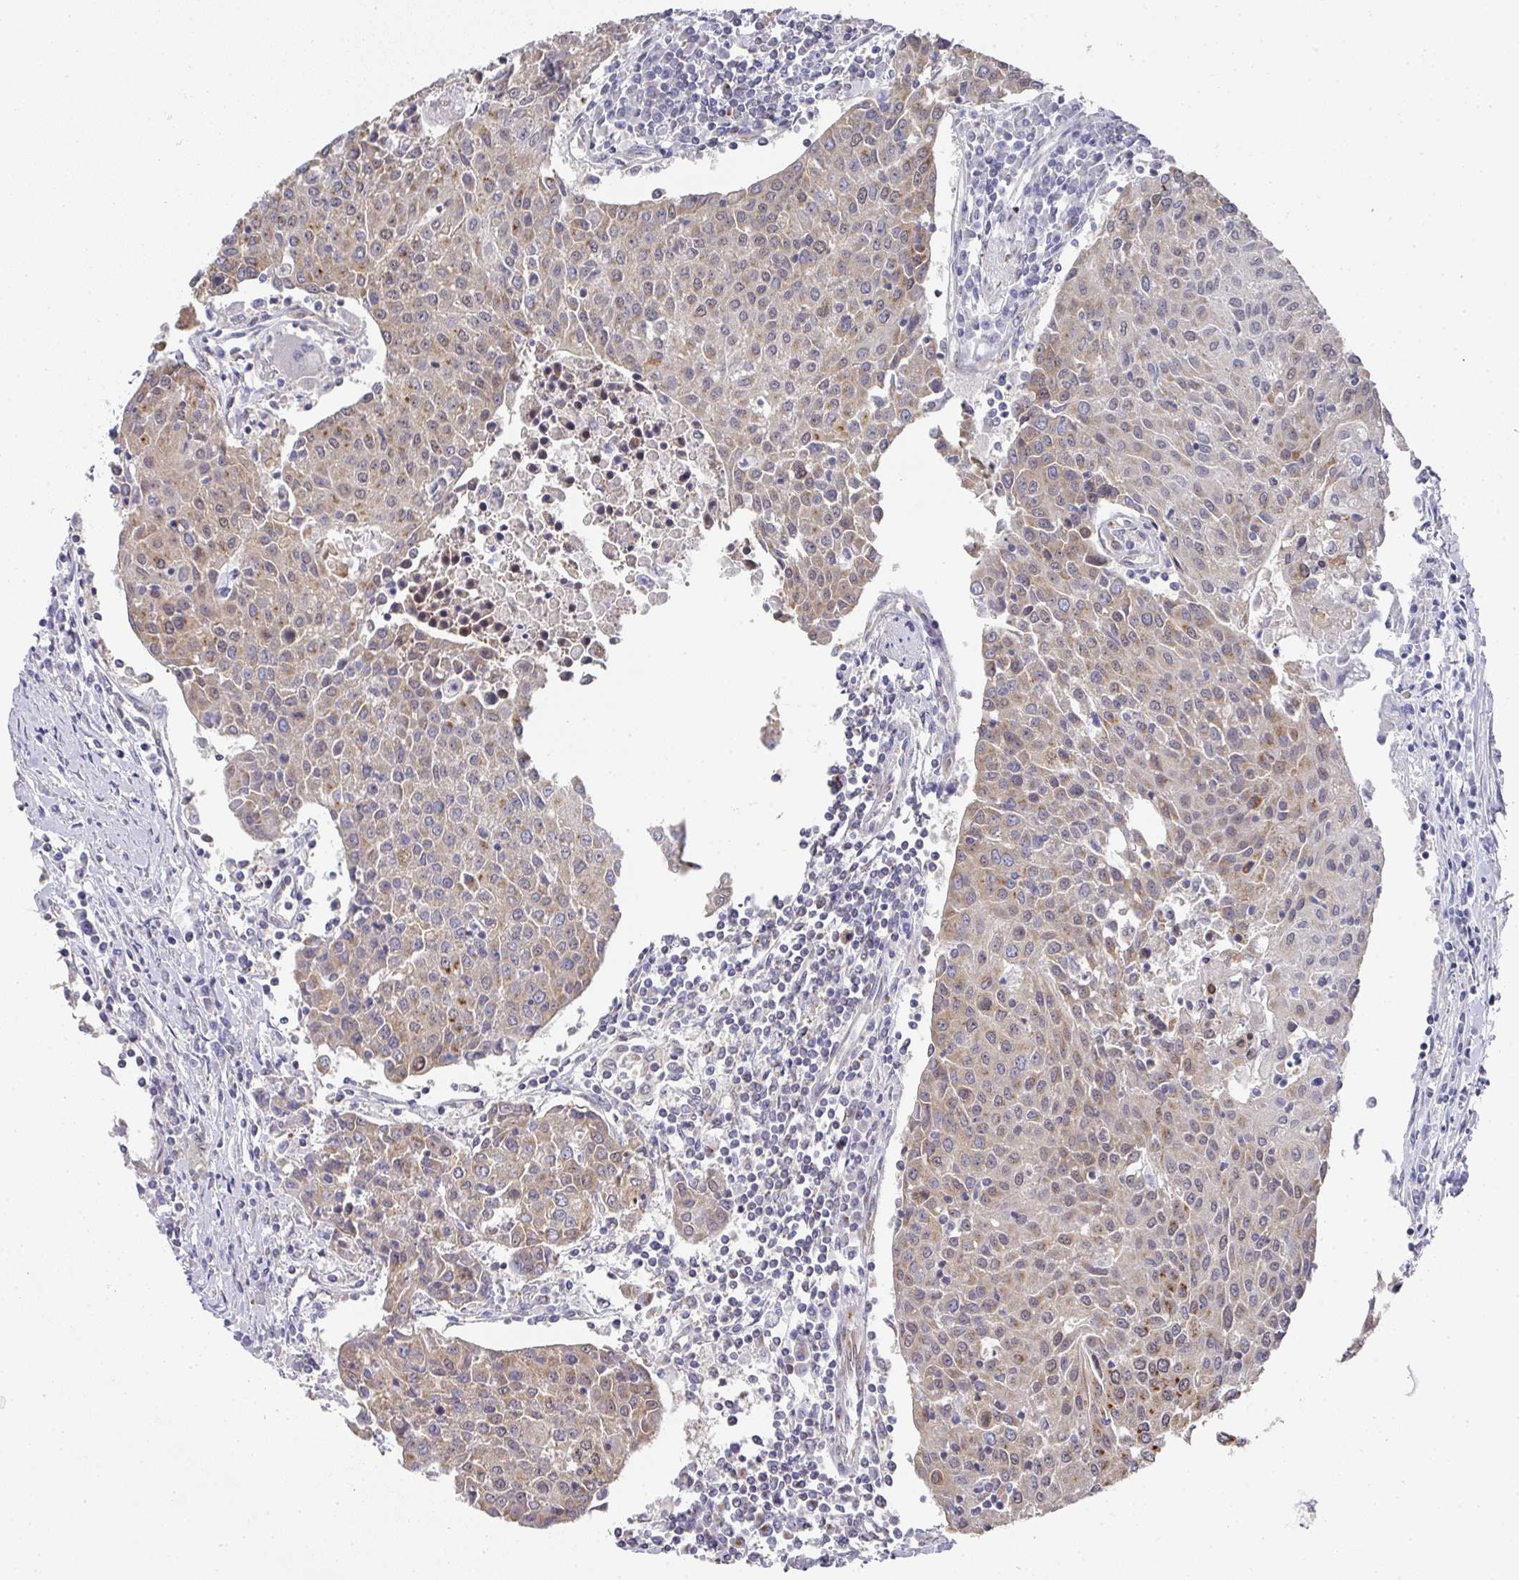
{"staining": {"intensity": "weak", "quantity": "<25%", "location": "cytoplasmic/membranous,nuclear"}, "tissue": "urothelial cancer", "cell_type": "Tumor cells", "image_type": "cancer", "snomed": [{"axis": "morphology", "description": "Urothelial carcinoma, High grade"}, {"axis": "topography", "description": "Urinary bladder"}], "caption": "Urothelial carcinoma (high-grade) stained for a protein using immunohistochemistry (IHC) exhibits no staining tumor cells.", "gene": "C18orf25", "patient": {"sex": "female", "age": 85}}